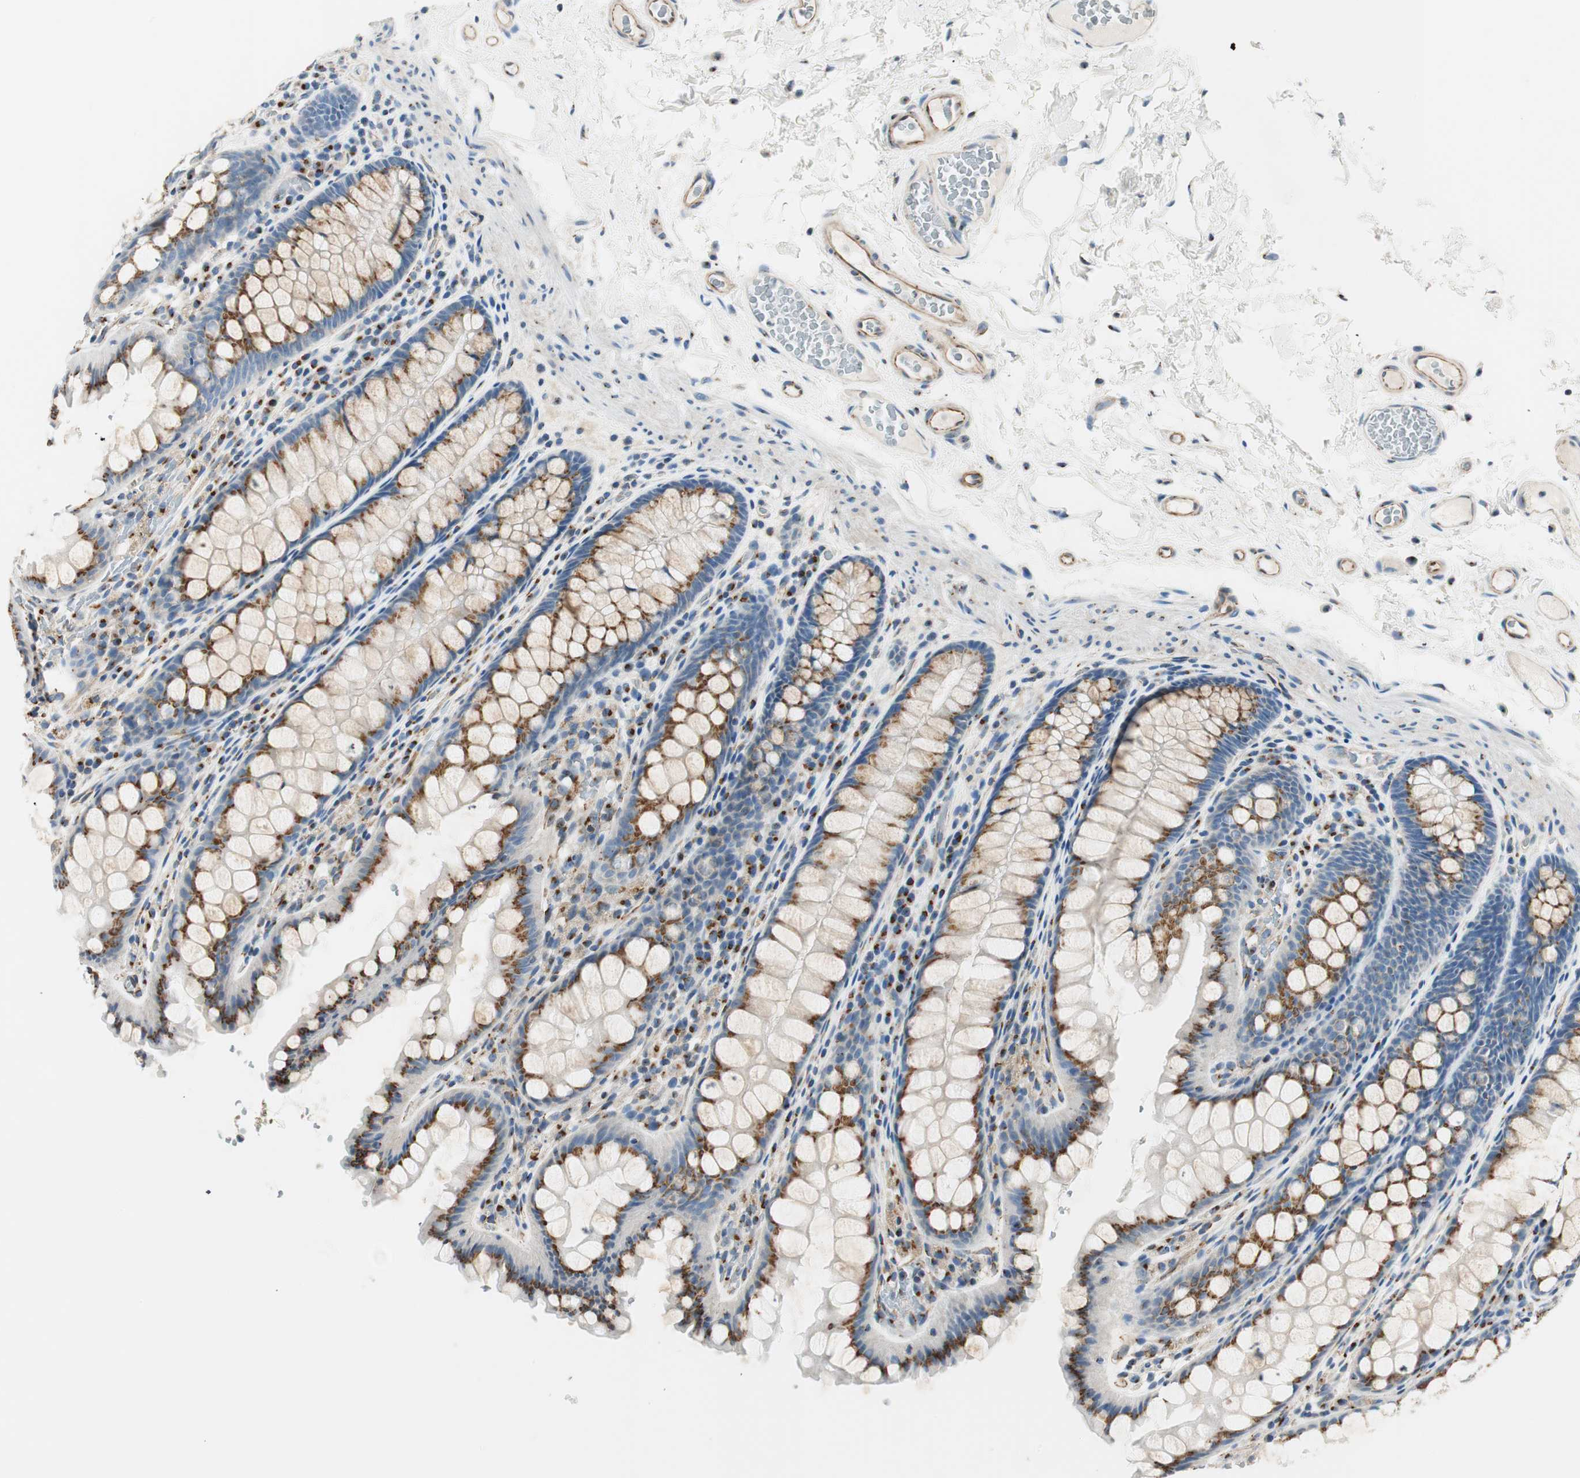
{"staining": {"intensity": "strong", "quantity": ">75%", "location": "cytoplasmic/membranous"}, "tissue": "colon", "cell_type": "Endothelial cells", "image_type": "normal", "snomed": [{"axis": "morphology", "description": "Normal tissue, NOS"}, {"axis": "topography", "description": "Colon"}], "caption": "The histopathology image displays immunohistochemical staining of unremarkable colon. There is strong cytoplasmic/membranous expression is seen in approximately >75% of endothelial cells.", "gene": "TMF1", "patient": {"sex": "female", "age": 55}}